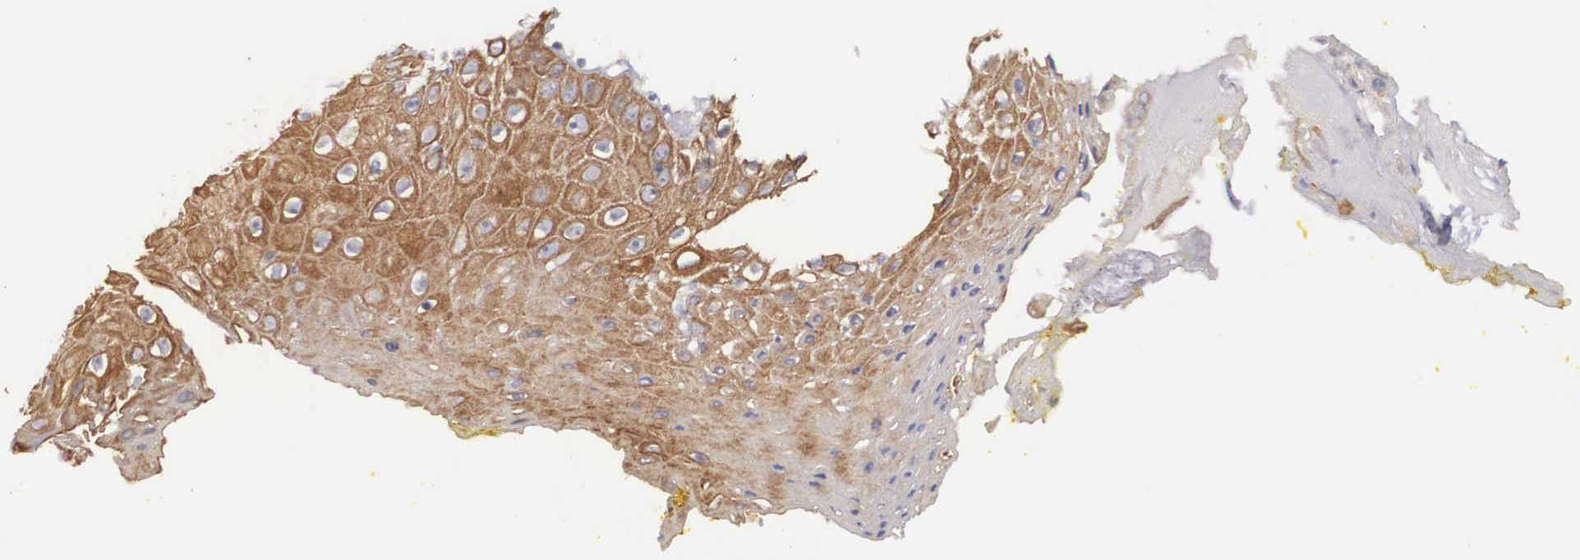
{"staining": {"intensity": "moderate", "quantity": ">75%", "location": "cytoplasmic/membranous"}, "tissue": "skin", "cell_type": "Epidermal cells", "image_type": "normal", "snomed": [{"axis": "morphology", "description": "Normal tissue, NOS"}, {"axis": "topography", "description": "Skin"}, {"axis": "topography", "description": "Anal"}], "caption": "An immunohistochemistry (IHC) image of benign tissue is shown. Protein staining in brown labels moderate cytoplasmic/membranous positivity in skin within epidermal cells. (brown staining indicates protein expression, while blue staining denotes nuclei).", "gene": "NREP", "patient": {"sex": "male", "age": 61}}